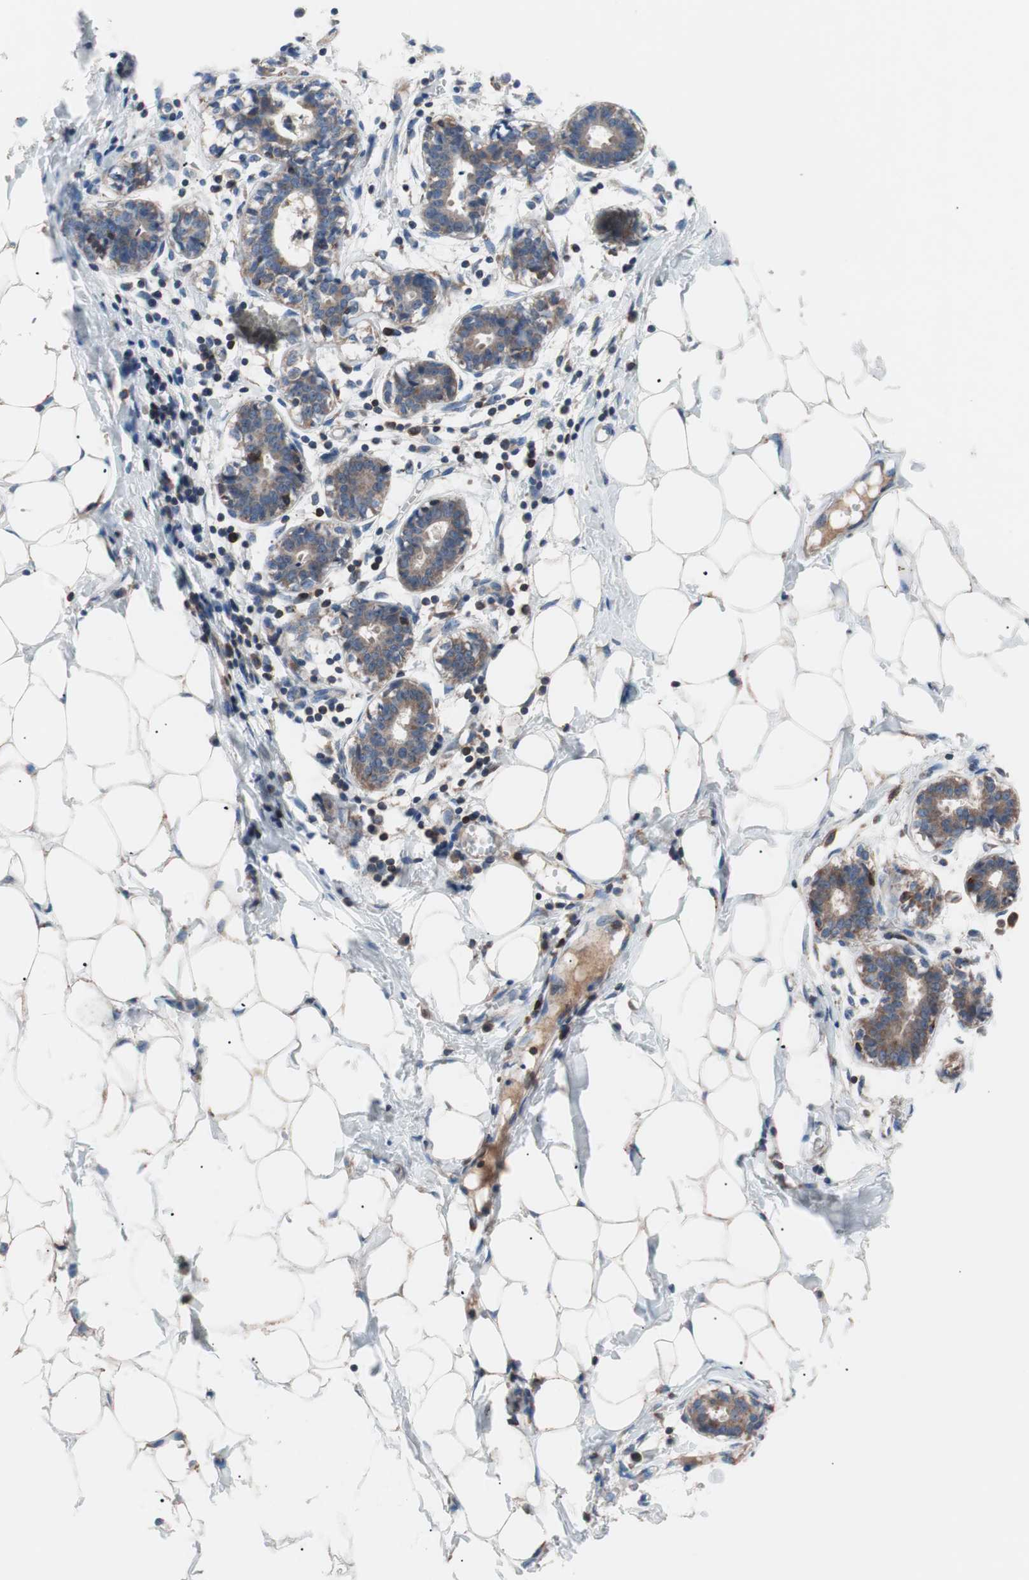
{"staining": {"intensity": "weak", "quantity": "<25%", "location": "cytoplasmic/membranous"}, "tissue": "breast", "cell_type": "Adipocytes", "image_type": "normal", "snomed": [{"axis": "morphology", "description": "Normal tissue, NOS"}, {"axis": "topography", "description": "Breast"}], "caption": "DAB immunohistochemical staining of benign human breast demonstrates no significant expression in adipocytes.", "gene": "PIK3R1", "patient": {"sex": "female", "age": 27}}